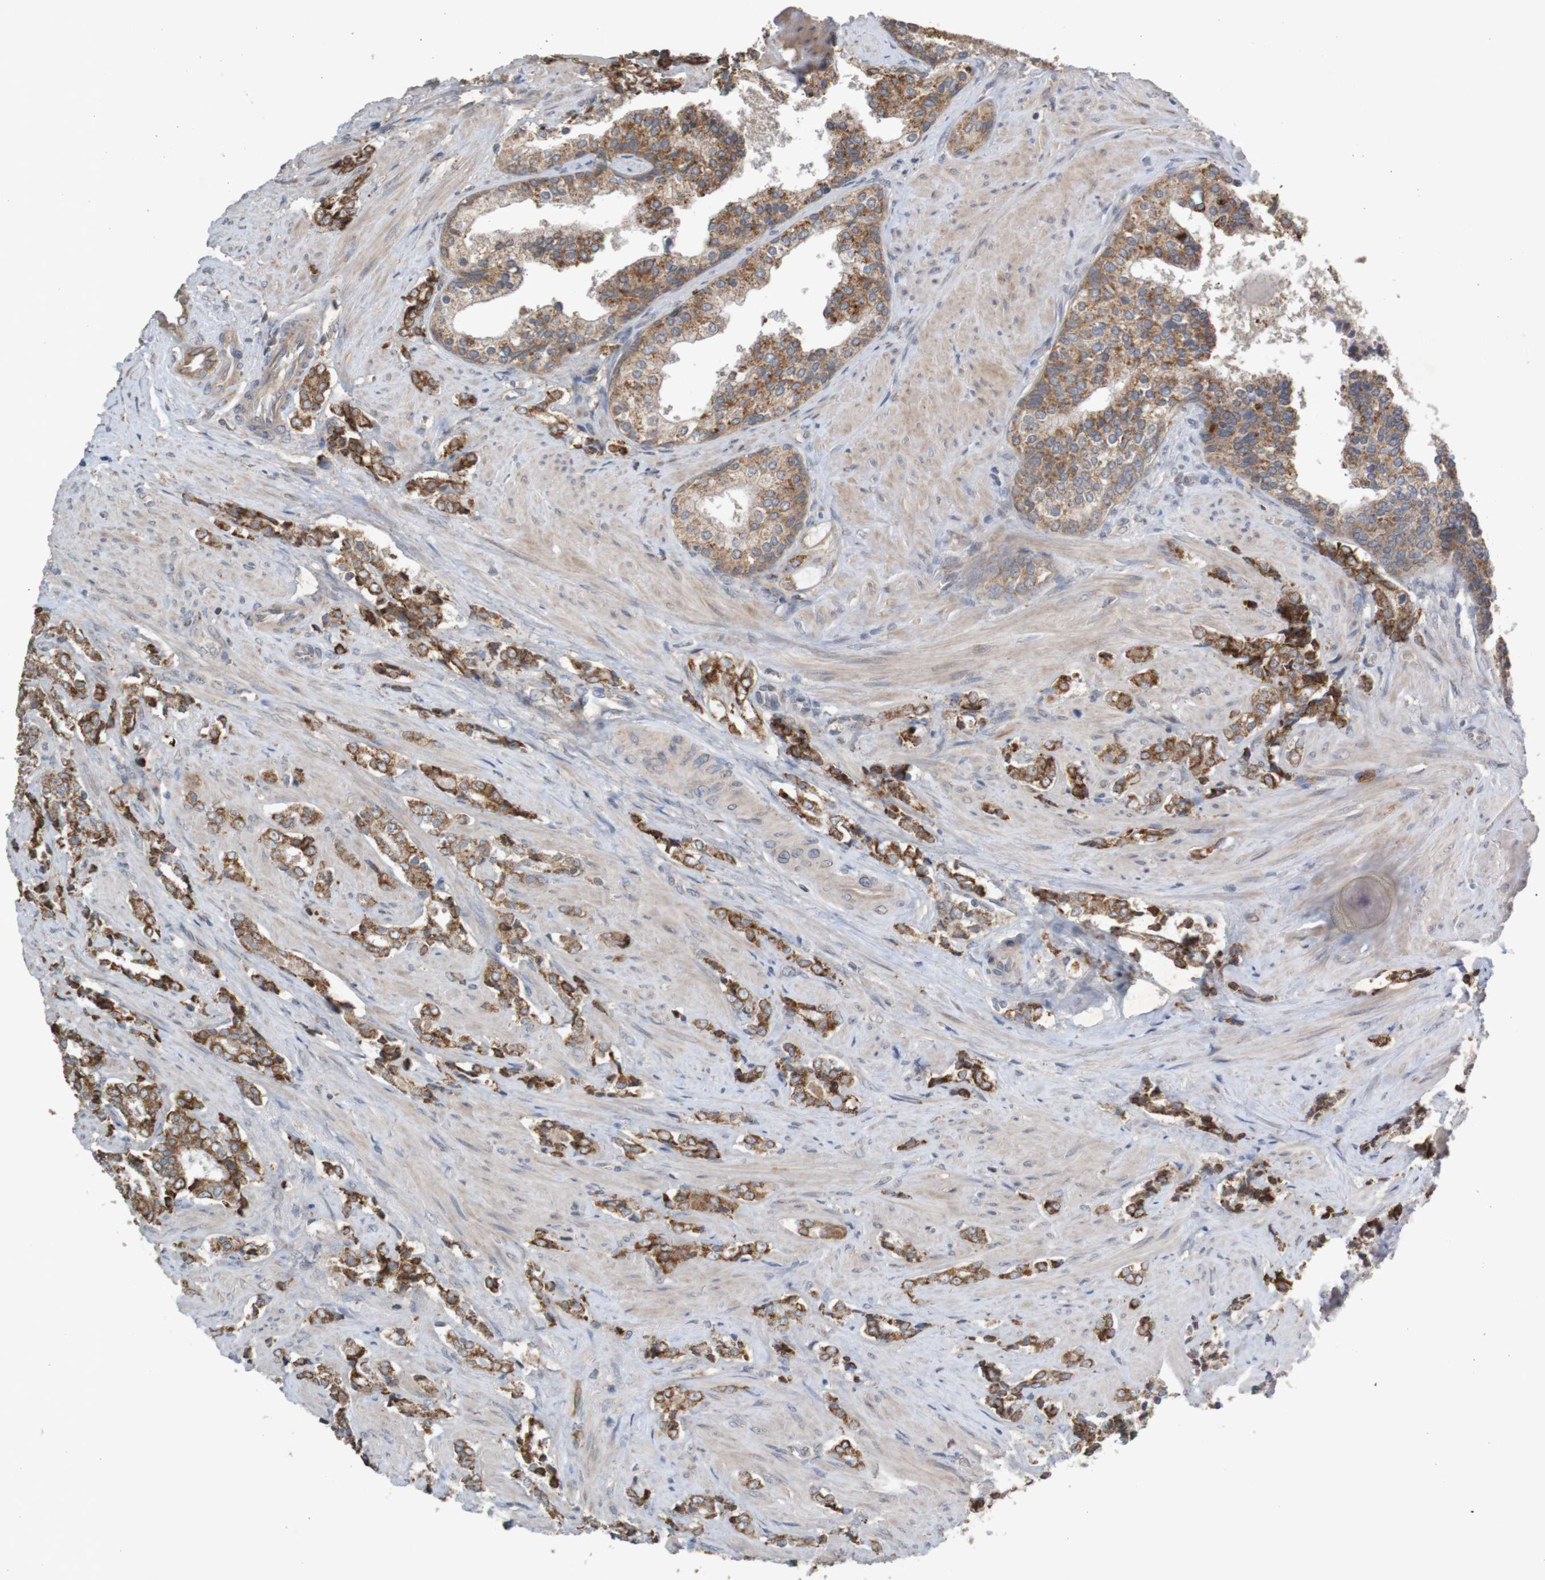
{"staining": {"intensity": "strong", "quantity": ">75%", "location": "cytoplasmic/membranous"}, "tissue": "prostate cancer", "cell_type": "Tumor cells", "image_type": "cancer", "snomed": [{"axis": "morphology", "description": "Adenocarcinoma, Low grade"}, {"axis": "topography", "description": "Prostate"}], "caption": "Protein positivity by immunohistochemistry (IHC) shows strong cytoplasmic/membranous staining in approximately >75% of tumor cells in adenocarcinoma (low-grade) (prostate).", "gene": "B3GAT2", "patient": {"sex": "male", "age": 60}}